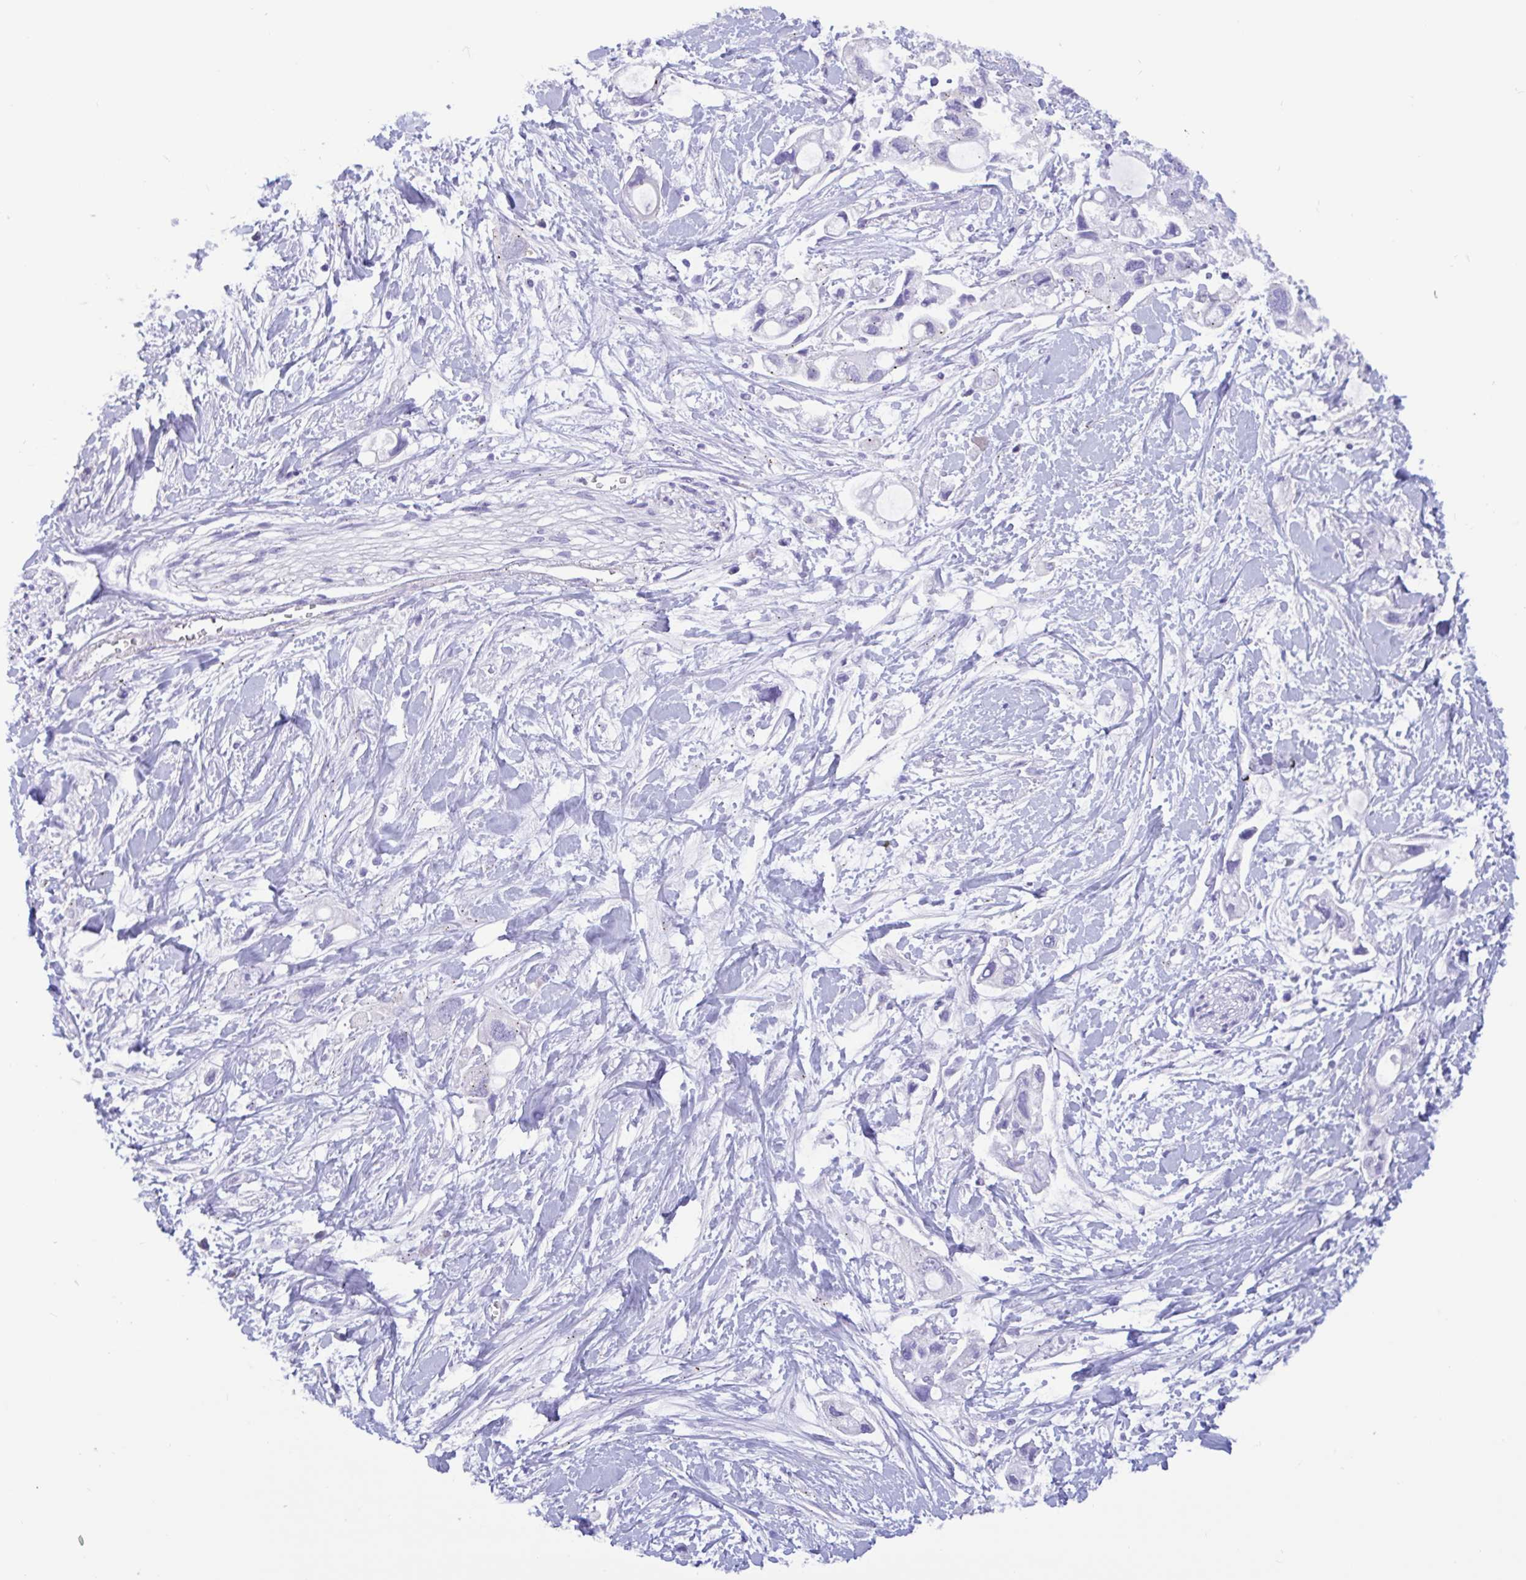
{"staining": {"intensity": "weak", "quantity": "<25%", "location": "cytoplasmic/membranous"}, "tissue": "pancreatic cancer", "cell_type": "Tumor cells", "image_type": "cancer", "snomed": [{"axis": "morphology", "description": "Adenocarcinoma, NOS"}, {"axis": "topography", "description": "Pancreas"}], "caption": "Histopathology image shows no protein positivity in tumor cells of adenocarcinoma (pancreatic) tissue.", "gene": "RNASE3", "patient": {"sex": "female", "age": 56}}